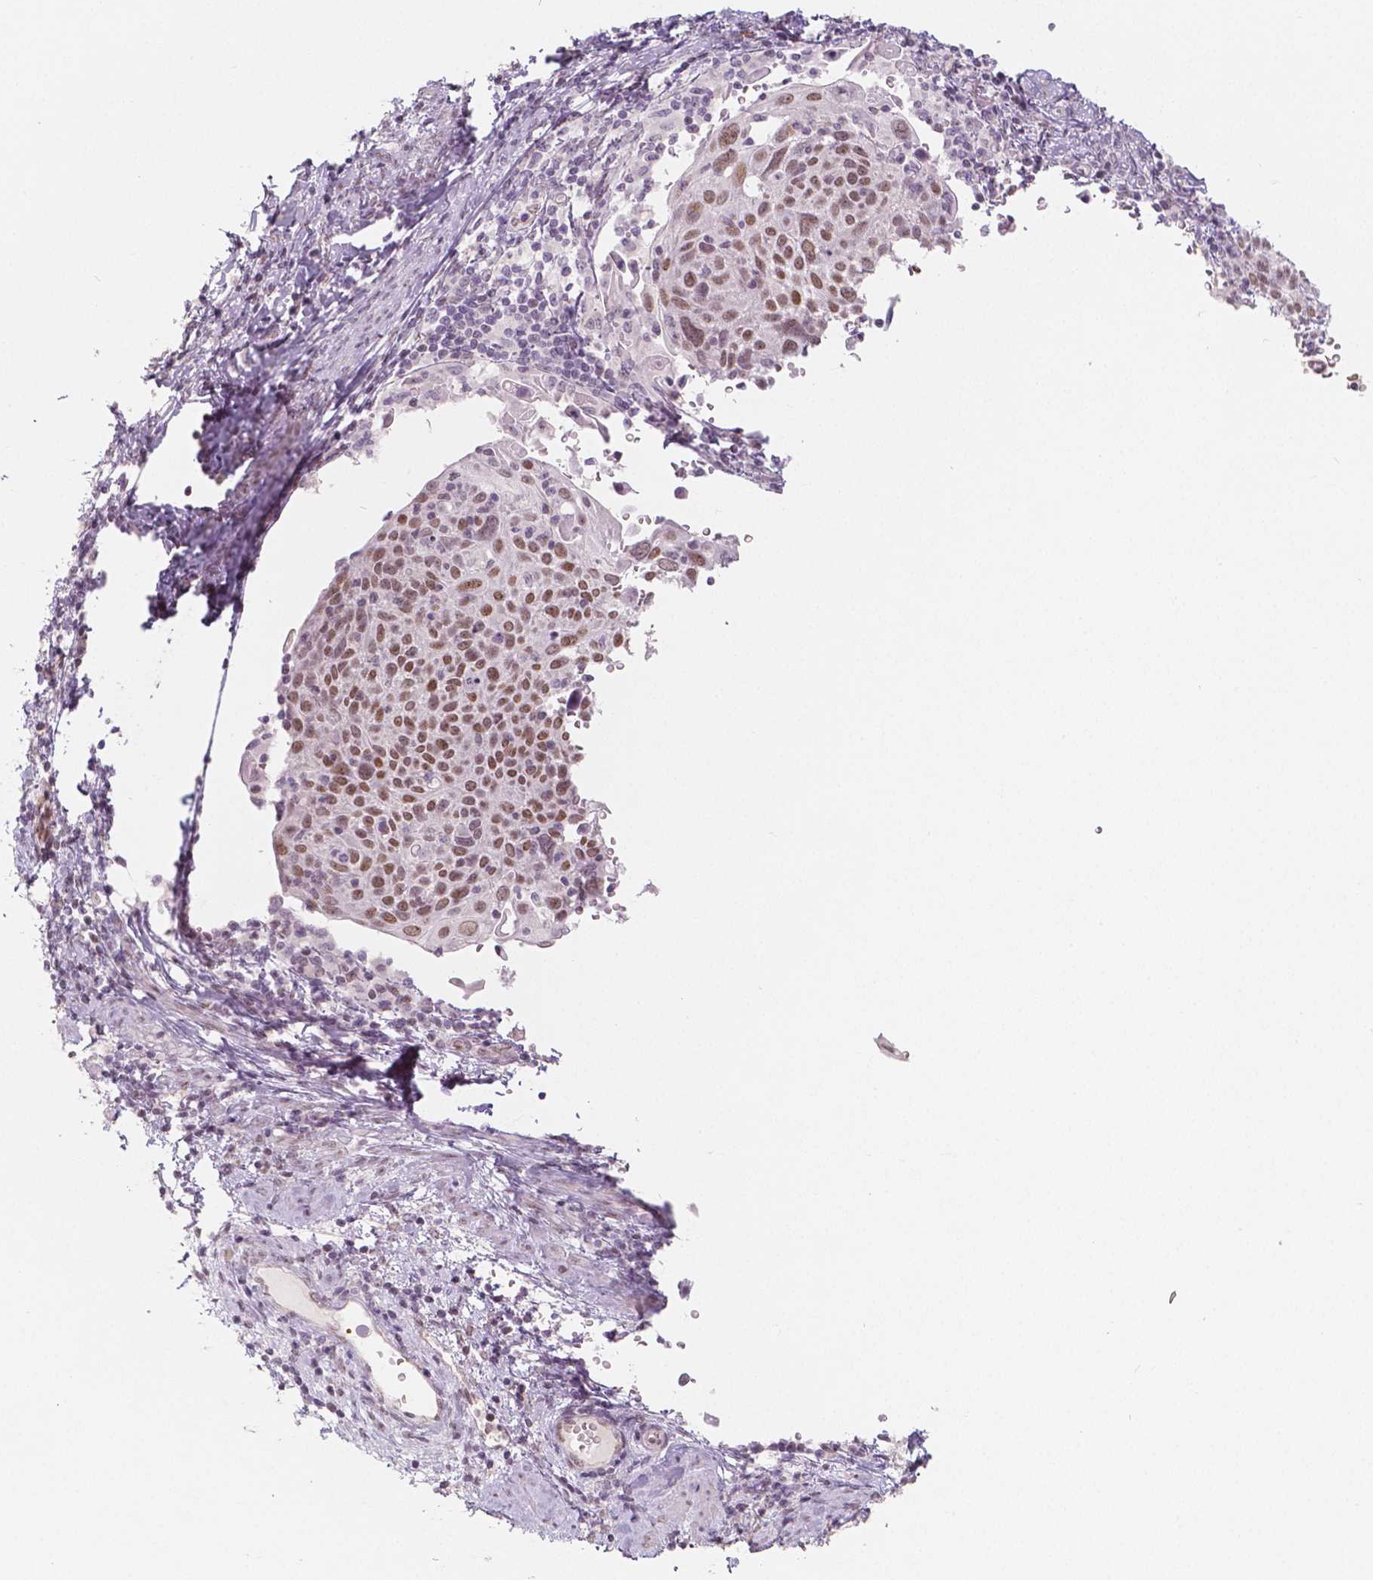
{"staining": {"intensity": "moderate", "quantity": ">75%", "location": "nuclear"}, "tissue": "cervical cancer", "cell_type": "Tumor cells", "image_type": "cancer", "snomed": [{"axis": "morphology", "description": "Squamous cell carcinoma, NOS"}, {"axis": "topography", "description": "Cervix"}], "caption": "An IHC photomicrograph of neoplastic tissue is shown. Protein staining in brown shows moderate nuclear positivity in cervical squamous cell carcinoma within tumor cells. The staining was performed using DAB to visualize the protein expression in brown, while the nuclei were stained in blue with hematoxylin (Magnification: 20x).", "gene": "KDM5B", "patient": {"sex": "female", "age": 61}}